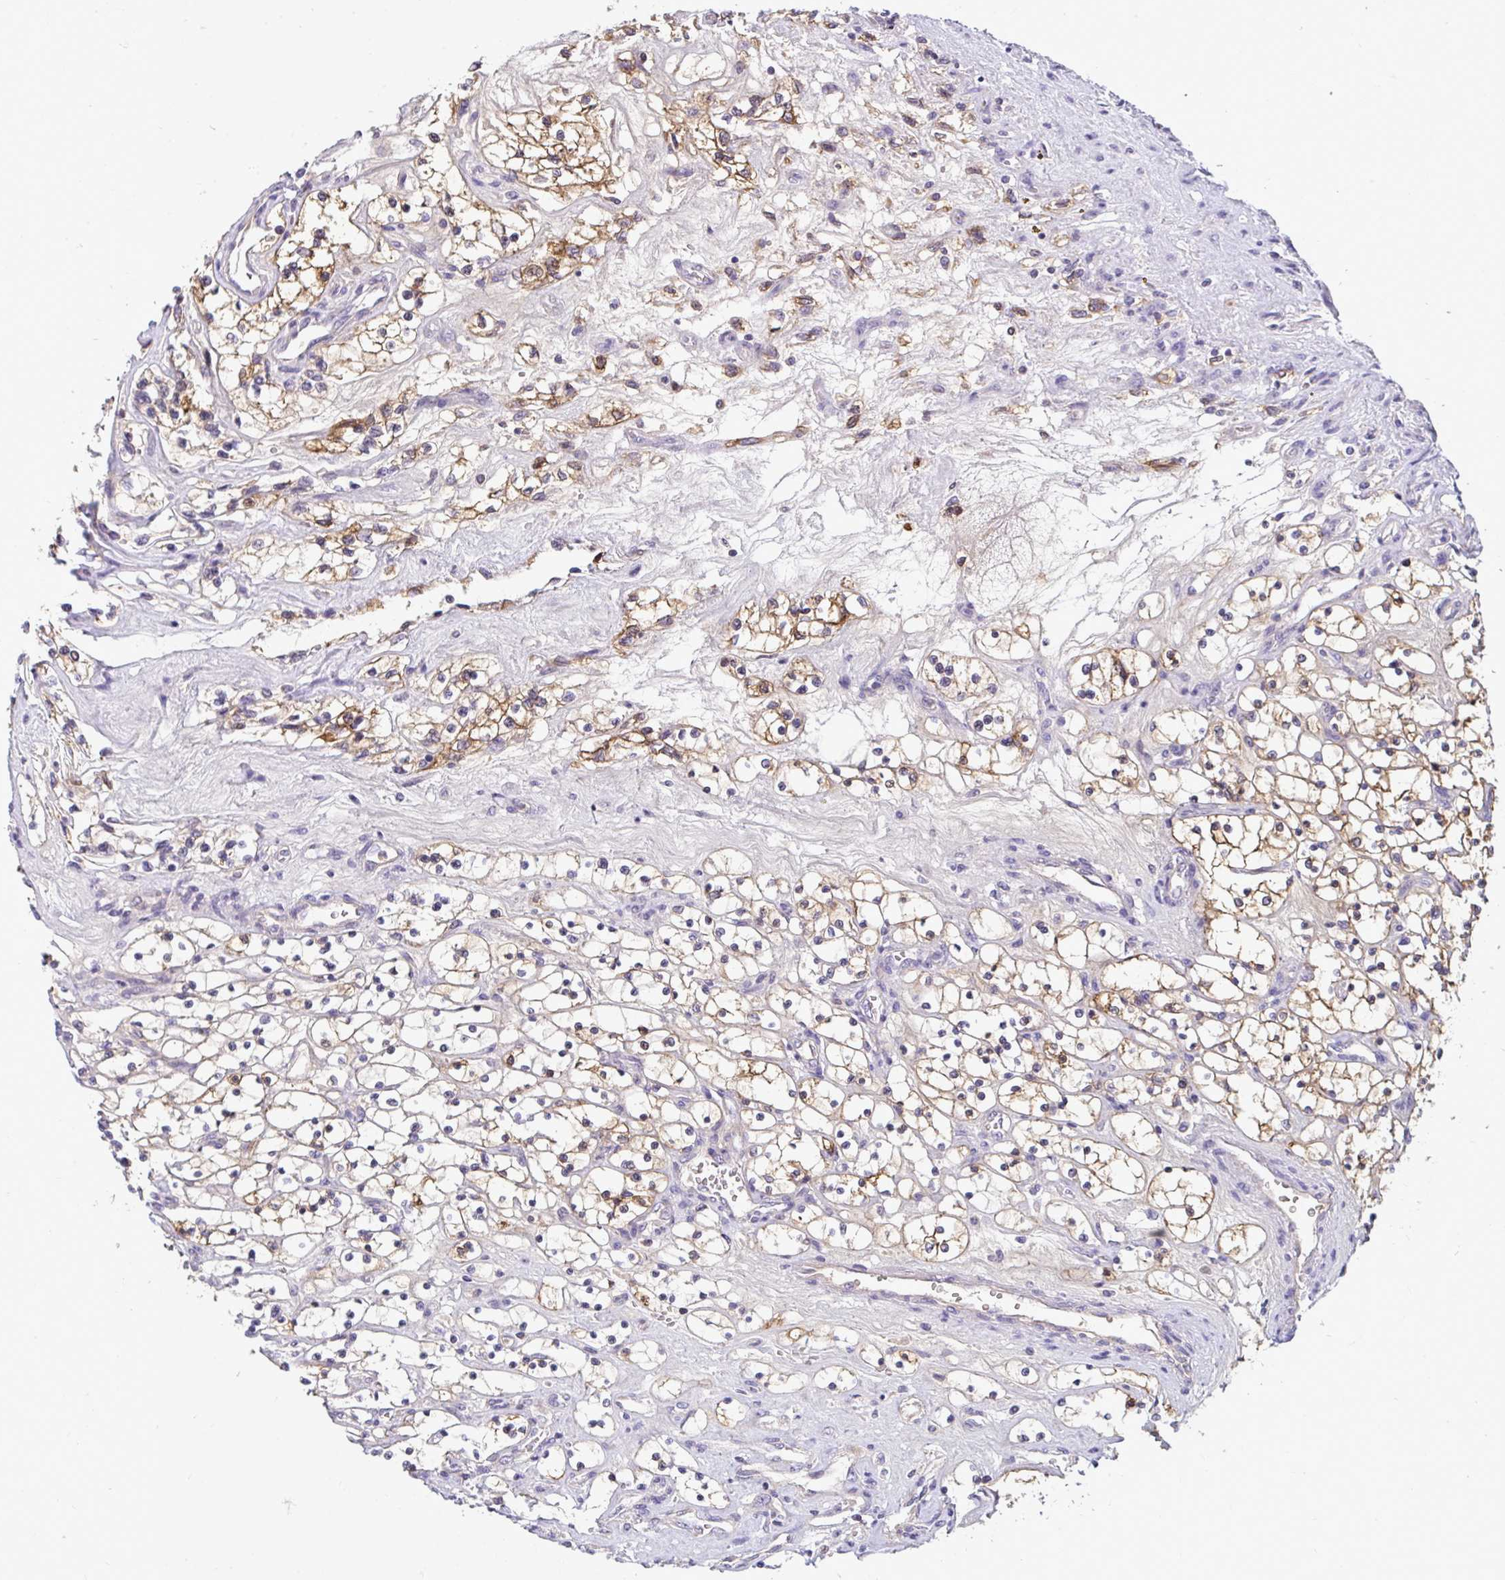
{"staining": {"intensity": "moderate", "quantity": "25%-75%", "location": "cytoplasmic/membranous"}, "tissue": "renal cancer", "cell_type": "Tumor cells", "image_type": "cancer", "snomed": [{"axis": "morphology", "description": "Adenocarcinoma, NOS"}, {"axis": "topography", "description": "Kidney"}], "caption": "Moderate cytoplasmic/membranous positivity is appreciated in approximately 25%-75% of tumor cells in renal cancer (adenocarcinoma). (brown staining indicates protein expression, while blue staining denotes nuclei).", "gene": "SLC30A6", "patient": {"sex": "female", "age": 69}}